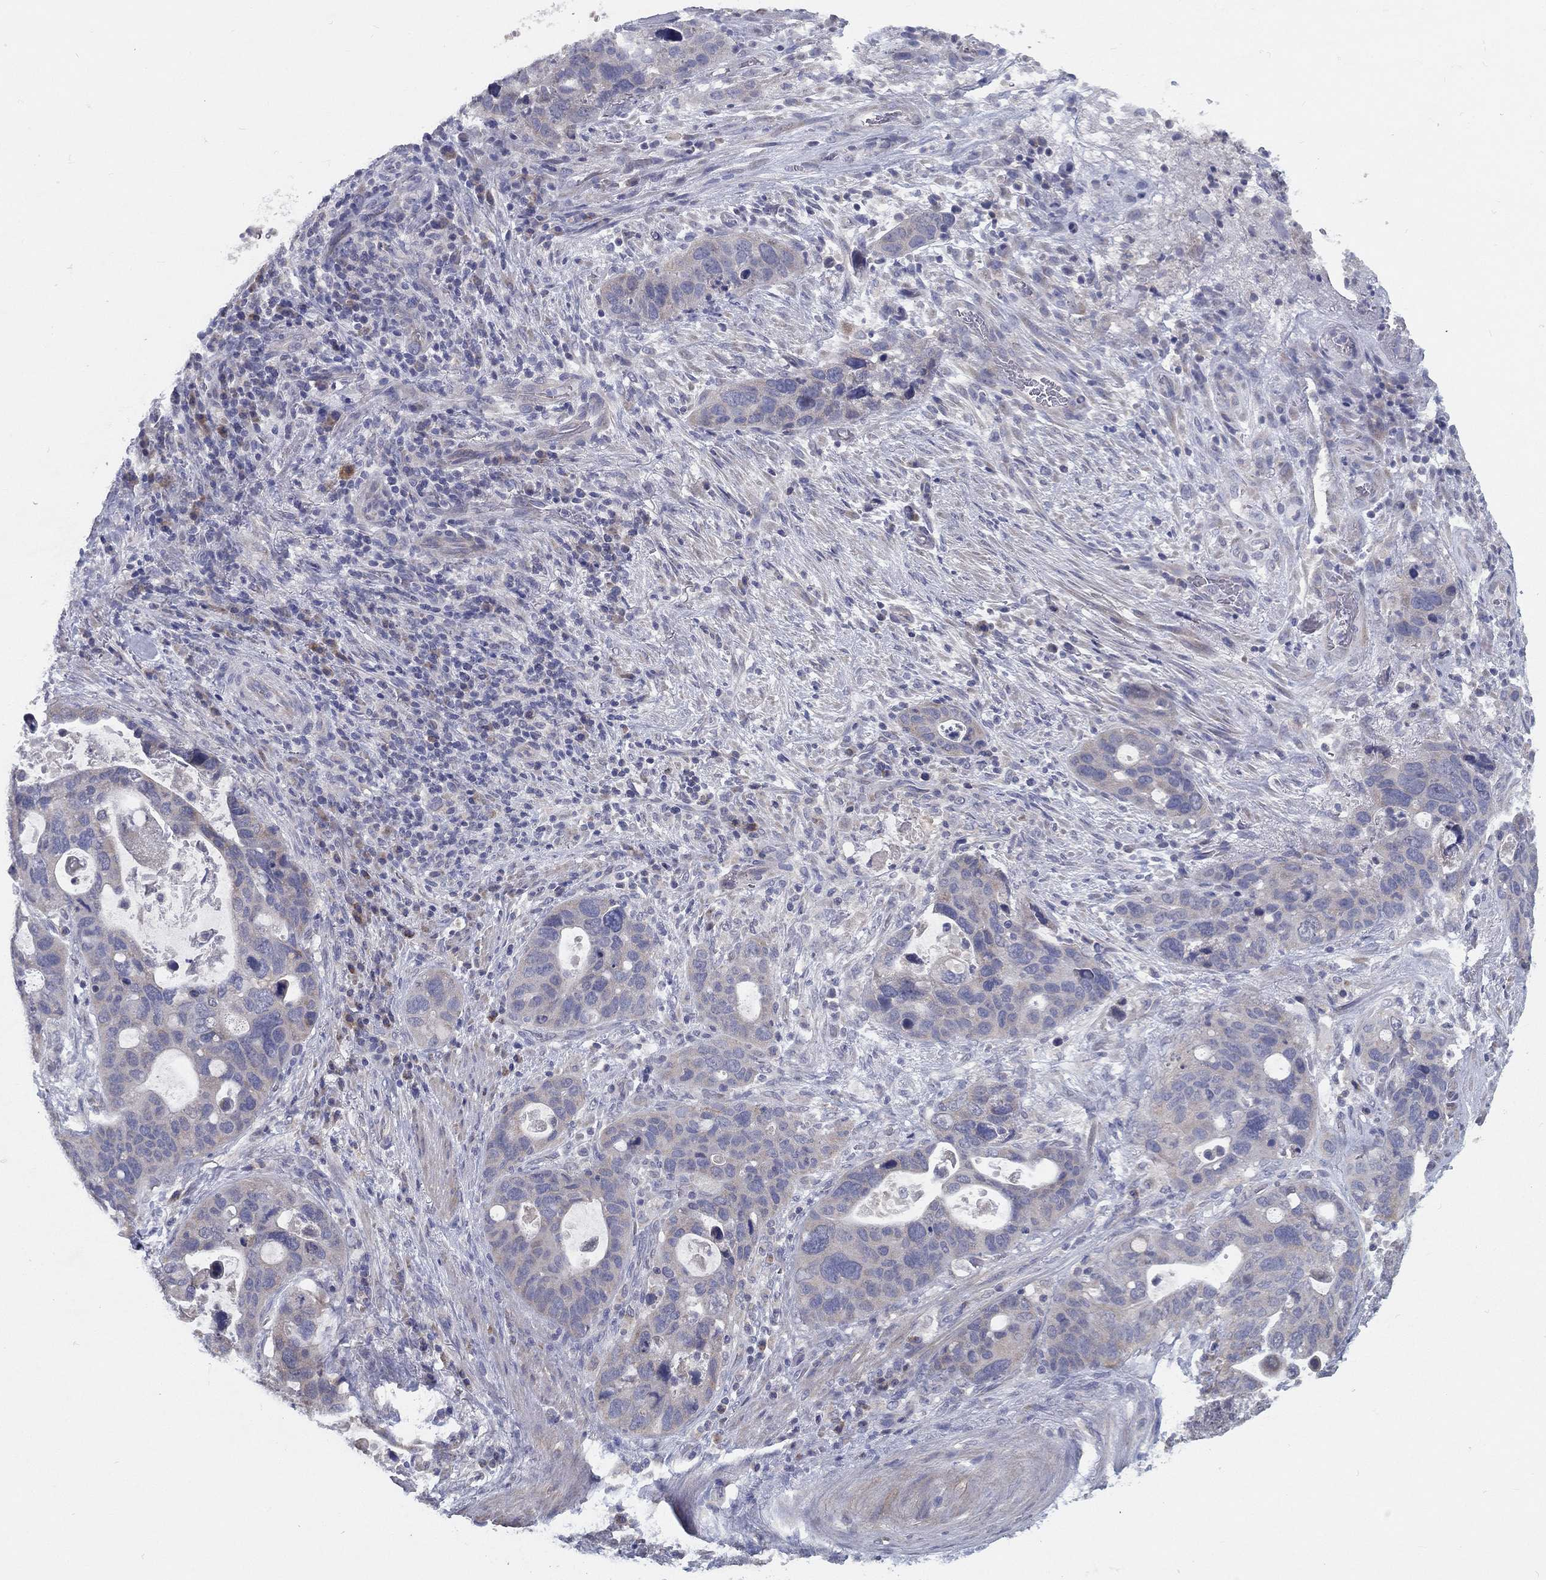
{"staining": {"intensity": "negative", "quantity": "none", "location": "none"}, "tissue": "stomach cancer", "cell_type": "Tumor cells", "image_type": "cancer", "snomed": [{"axis": "morphology", "description": "Adenocarcinoma, NOS"}, {"axis": "topography", "description": "Stomach"}], "caption": "IHC micrograph of human stomach cancer (adenocarcinoma) stained for a protein (brown), which displays no positivity in tumor cells.", "gene": "PCSK1", "patient": {"sex": "male", "age": 54}}